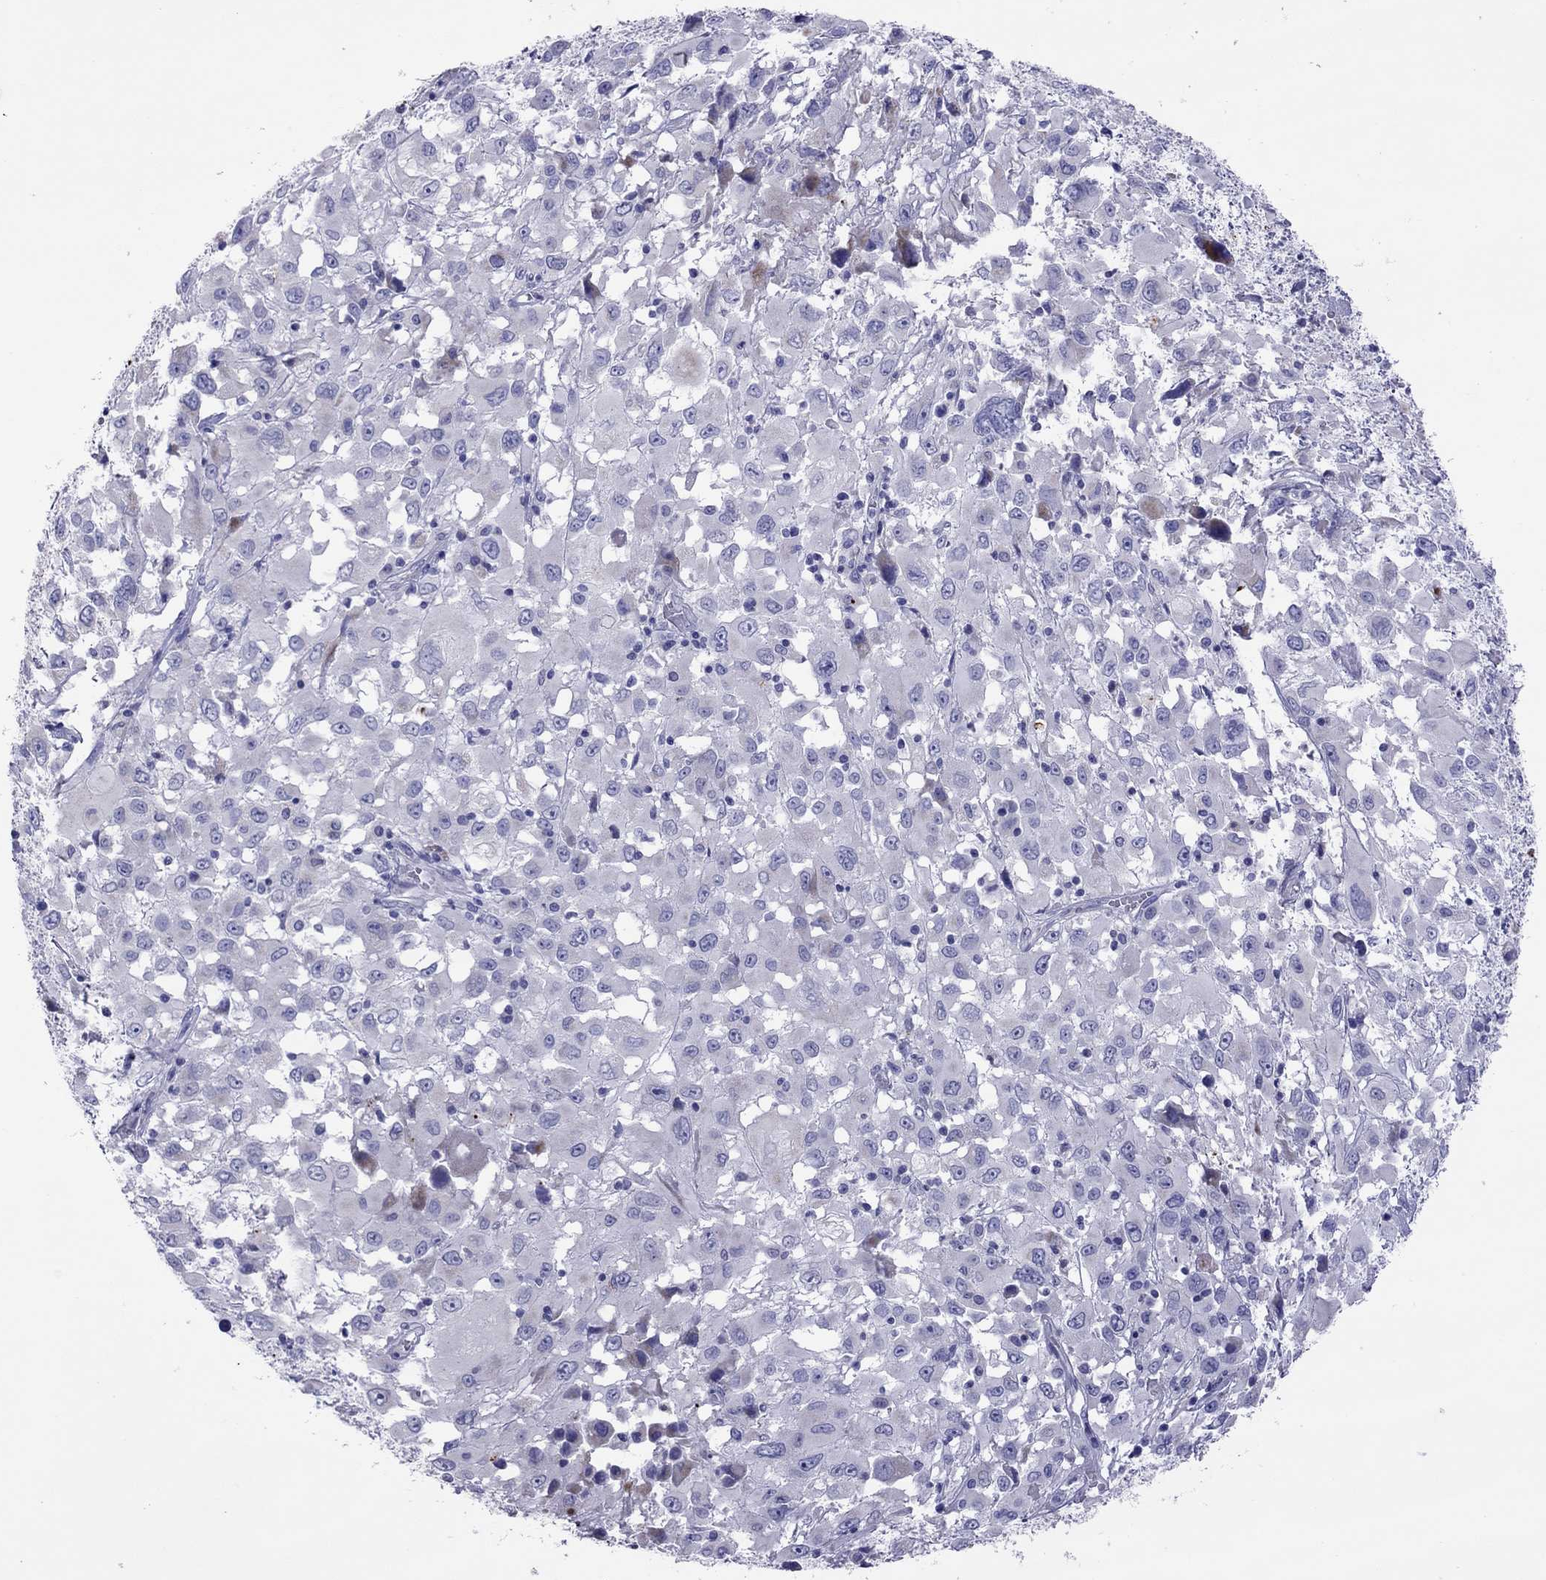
{"staining": {"intensity": "negative", "quantity": "none", "location": "none"}, "tissue": "melanoma", "cell_type": "Tumor cells", "image_type": "cancer", "snomed": [{"axis": "morphology", "description": "Malignant melanoma, Metastatic site"}, {"axis": "topography", "description": "Soft tissue"}], "caption": "An immunohistochemistry (IHC) micrograph of melanoma is shown. There is no staining in tumor cells of melanoma.", "gene": "COL9A1", "patient": {"sex": "male", "age": 50}}